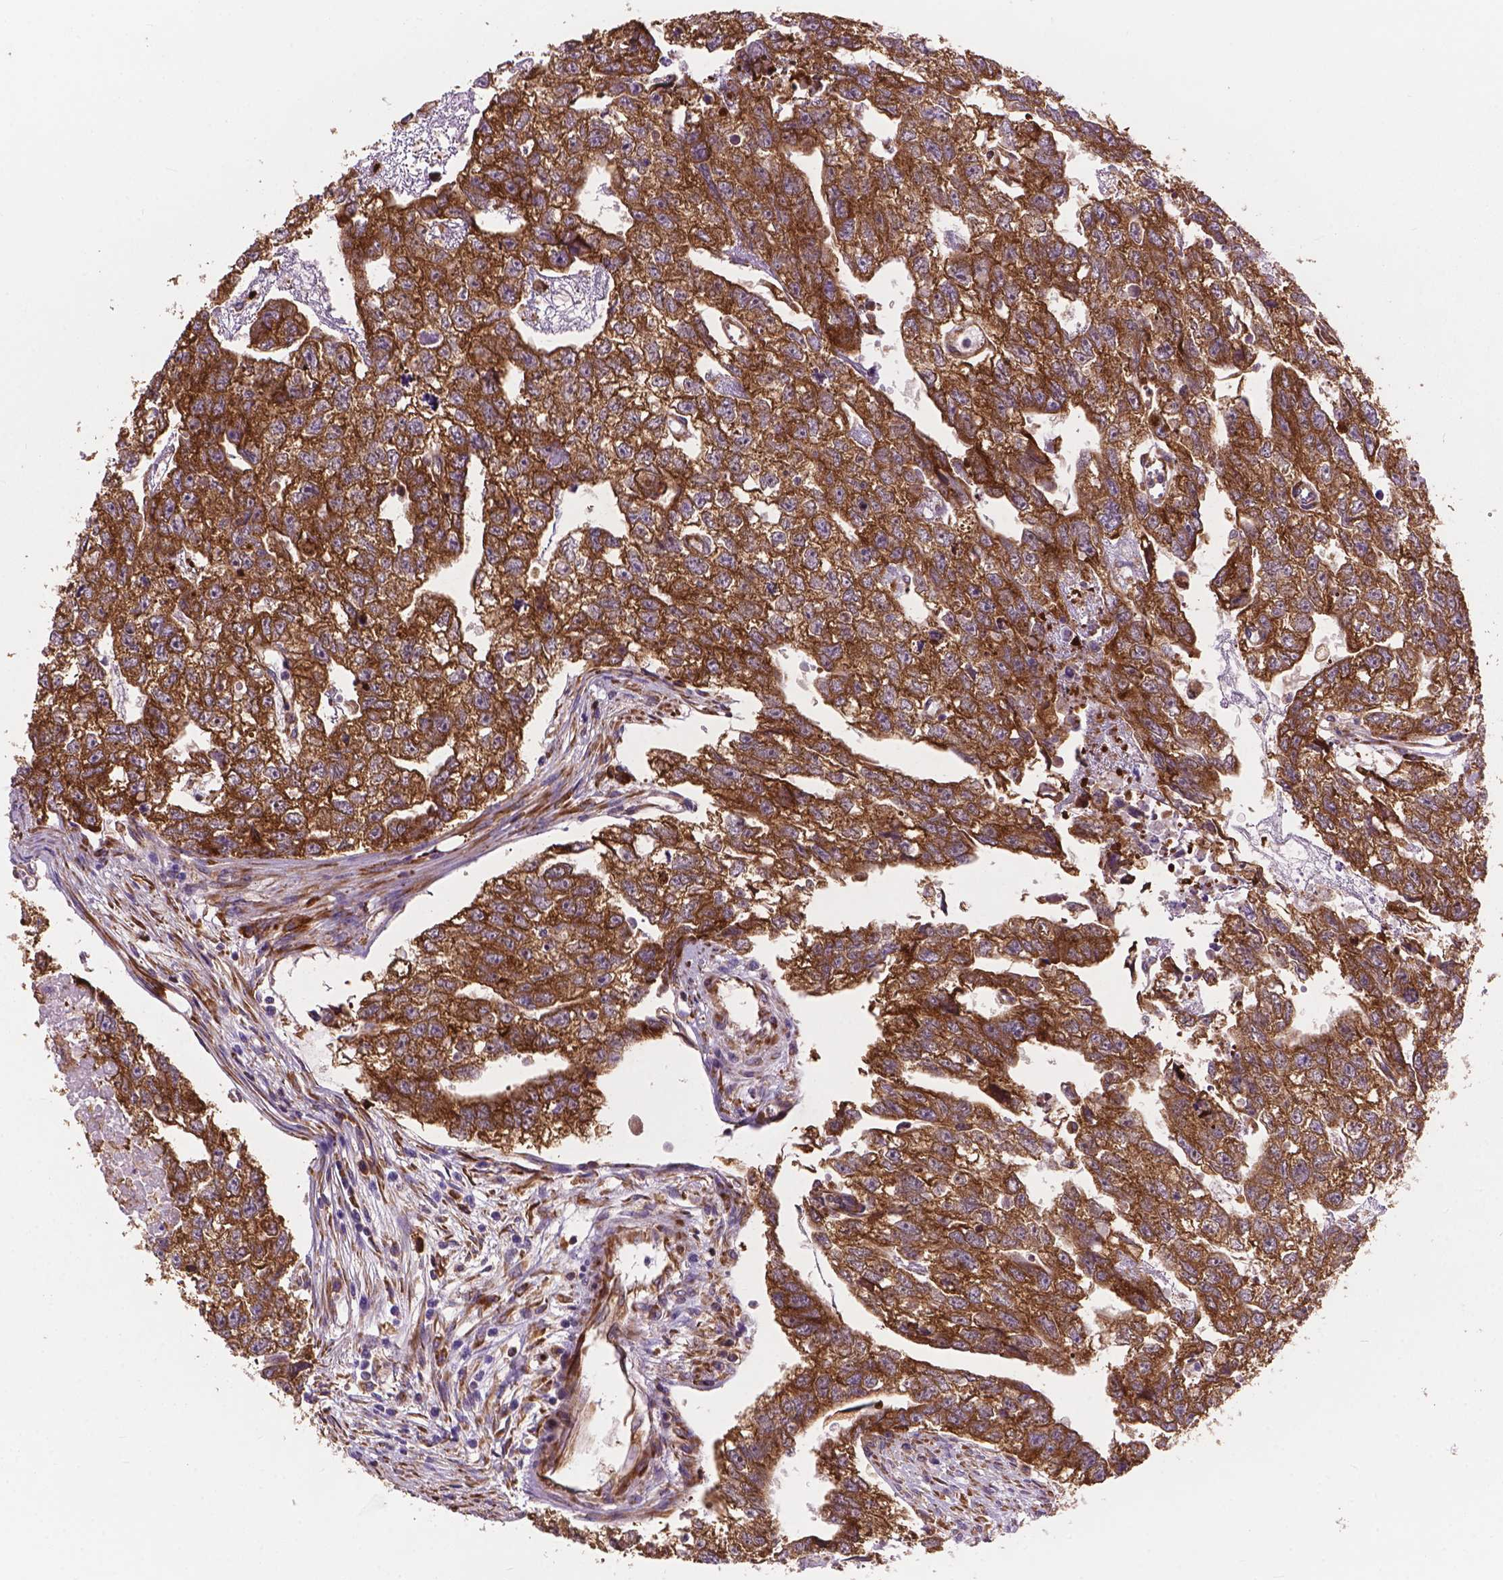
{"staining": {"intensity": "strong", "quantity": ">75%", "location": "cytoplasmic/membranous"}, "tissue": "testis cancer", "cell_type": "Tumor cells", "image_type": "cancer", "snomed": [{"axis": "morphology", "description": "Carcinoma, Embryonal, NOS"}, {"axis": "morphology", "description": "Teratoma, malignant, NOS"}, {"axis": "topography", "description": "Testis"}], "caption": "Strong cytoplasmic/membranous positivity is identified in about >75% of tumor cells in testis embryonal carcinoma. (IHC, brightfield microscopy, high magnification).", "gene": "RPL37A", "patient": {"sex": "male", "age": 44}}